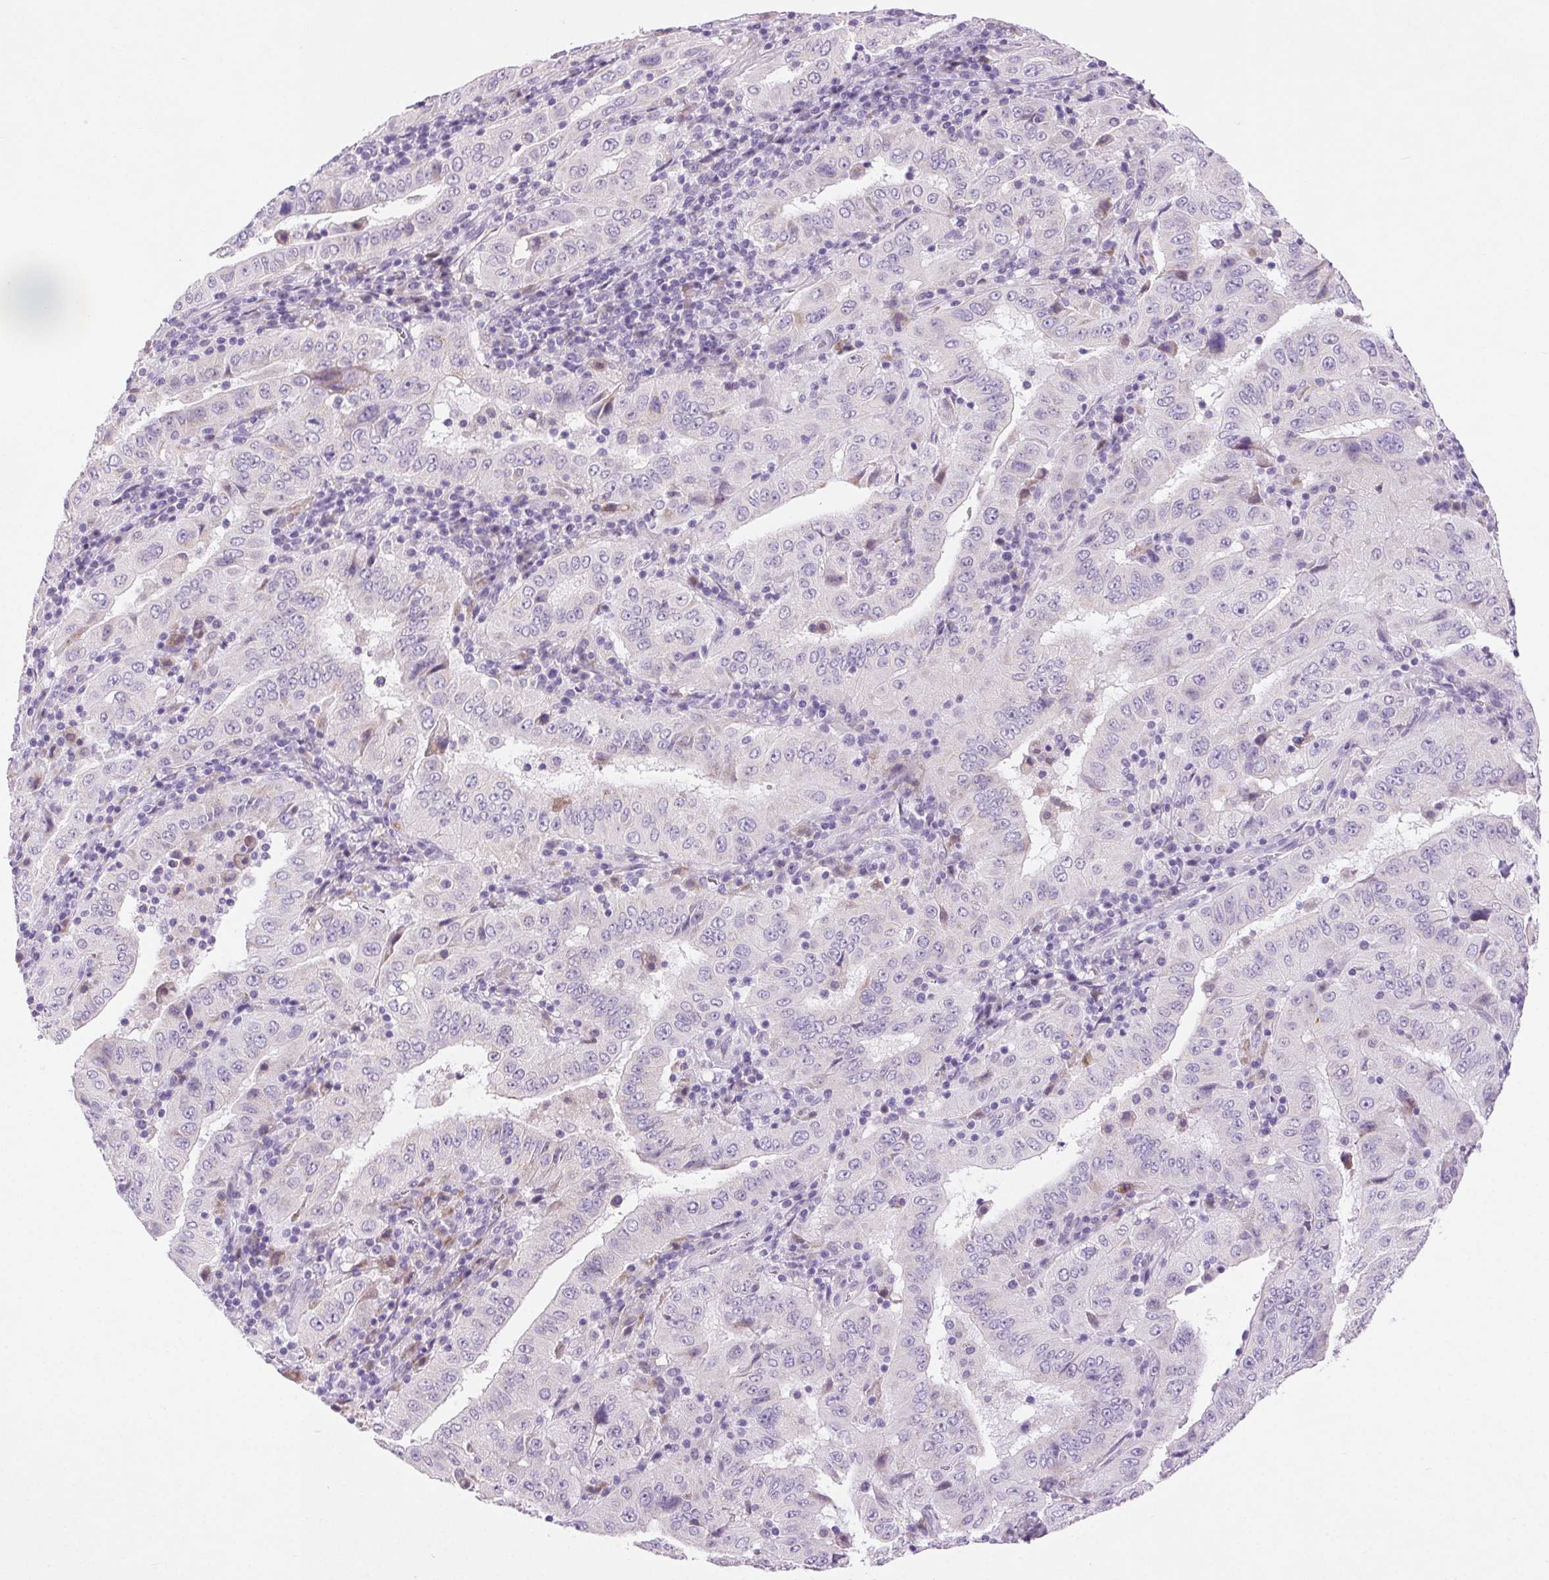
{"staining": {"intensity": "negative", "quantity": "none", "location": "none"}, "tissue": "pancreatic cancer", "cell_type": "Tumor cells", "image_type": "cancer", "snomed": [{"axis": "morphology", "description": "Adenocarcinoma, NOS"}, {"axis": "topography", "description": "Pancreas"}], "caption": "Immunohistochemical staining of human pancreatic cancer shows no significant positivity in tumor cells. (DAB (3,3'-diaminobenzidine) immunohistochemistry, high magnification).", "gene": "ARHGAP11B", "patient": {"sex": "male", "age": 63}}